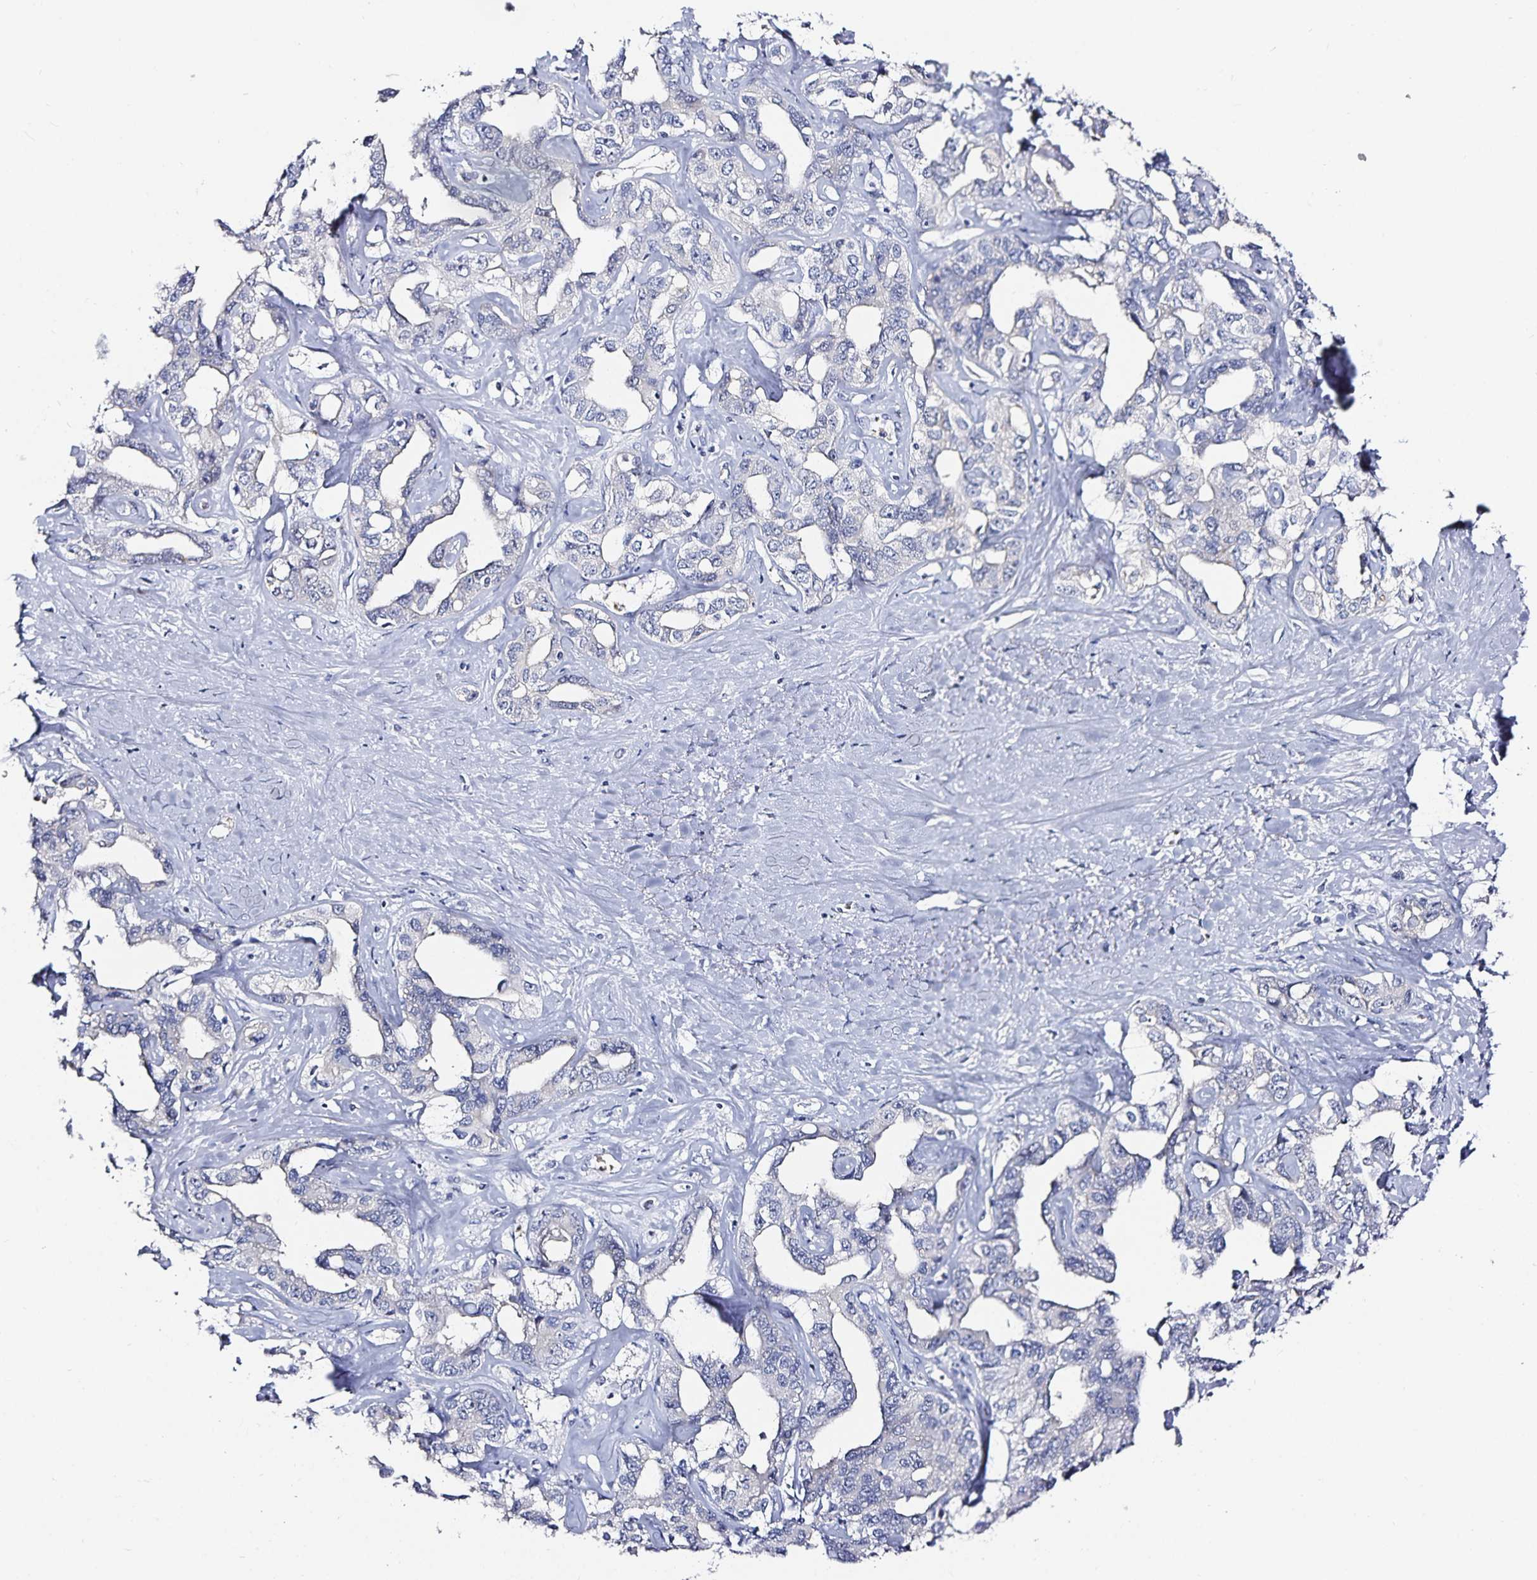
{"staining": {"intensity": "negative", "quantity": "none", "location": "none"}, "tissue": "liver cancer", "cell_type": "Tumor cells", "image_type": "cancer", "snomed": [{"axis": "morphology", "description": "Cholangiocarcinoma"}, {"axis": "topography", "description": "Liver"}], "caption": "Tumor cells show no significant staining in cholangiocarcinoma (liver). (DAB (3,3'-diaminobenzidine) immunohistochemistry (IHC) visualized using brightfield microscopy, high magnification).", "gene": "TTR", "patient": {"sex": "male", "age": 59}}